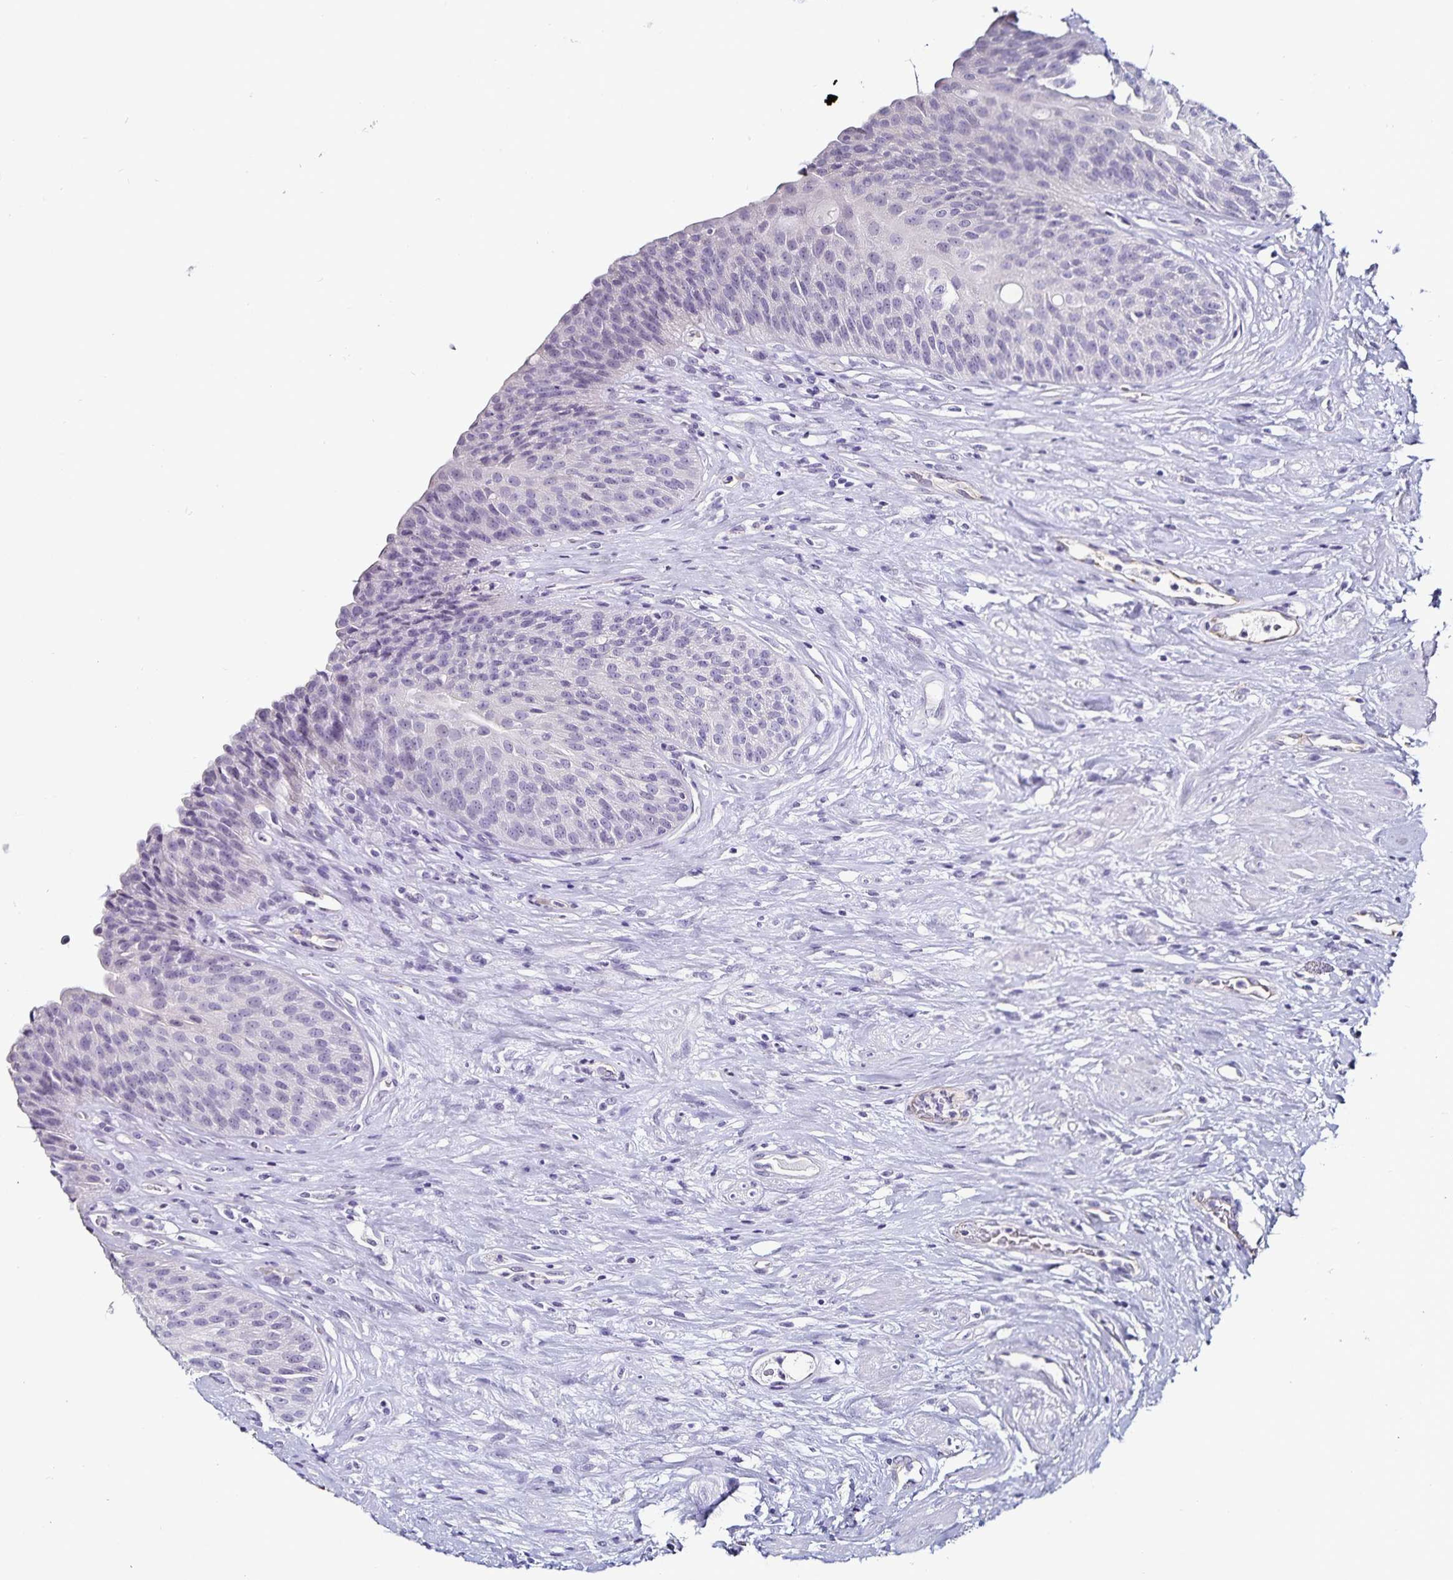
{"staining": {"intensity": "negative", "quantity": "none", "location": "none"}, "tissue": "urinary bladder", "cell_type": "Urothelial cells", "image_type": "normal", "snomed": [{"axis": "morphology", "description": "Normal tissue, NOS"}, {"axis": "topography", "description": "Urinary bladder"}], "caption": "The histopathology image displays no staining of urothelial cells in unremarkable urinary bladder.", "gene": "TSPAN7", "patient": {"sex": "female", "age": 56}}